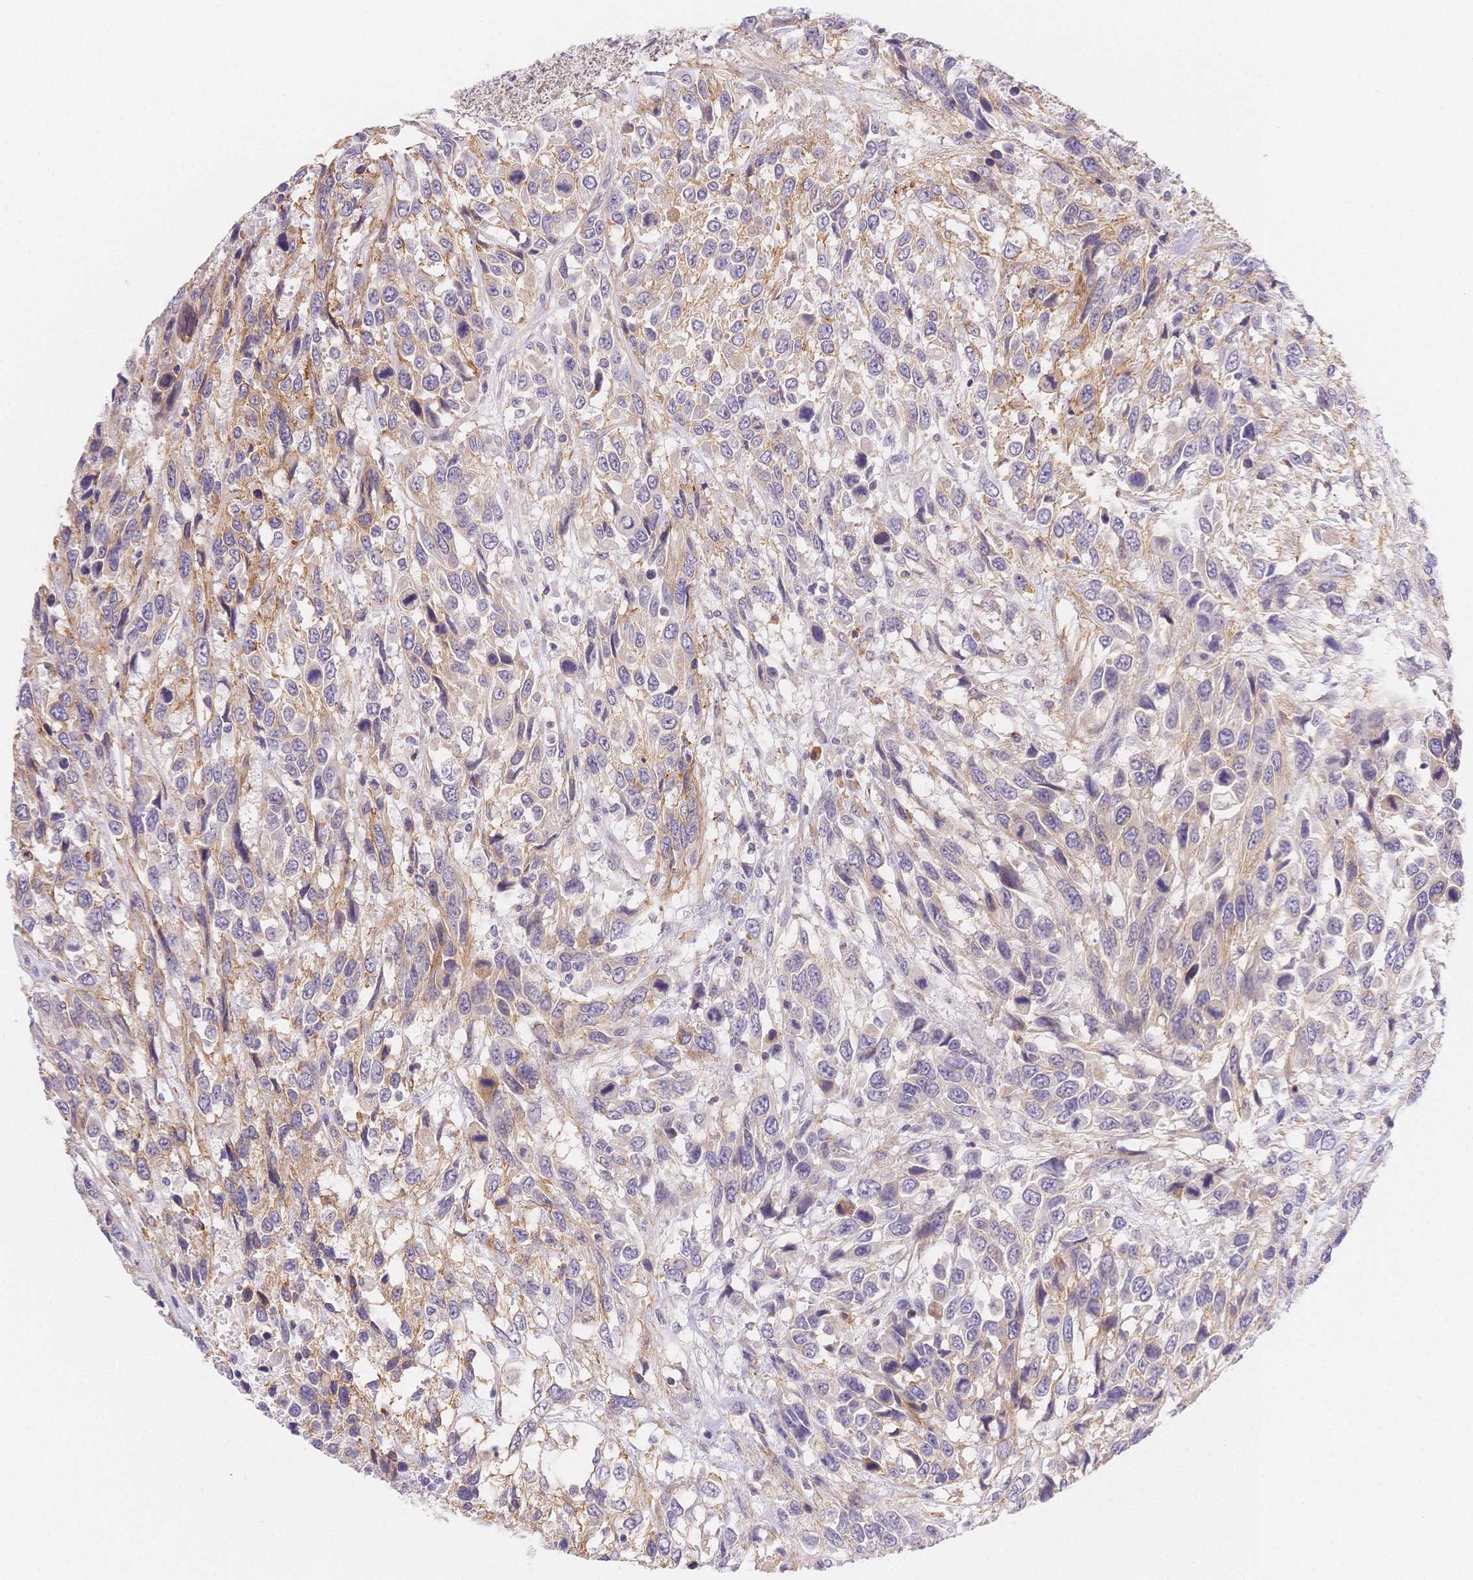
{"staining": {"intensity": "moderate", "quantity": "<25%", "location": "cytoplasmic/membranous"}, "tissue": "urothelial cancer", "cell_type": "Tumor cells", "image_type": "cancer", "snomed": [{"axis": "morphology", "description": "Urothelial carcinoma, High grade"}, {"axis": "topography", "description": "Urinary bladder"}], "caption": "A low amount of moderate cytoplasmic/membranous staining is present in approximately <25% of tumor cells in urothelial carcinoma (high-grade) tissue.", "gene": "CSN1S1", "patient": {"sex": "female", "age": 70}}